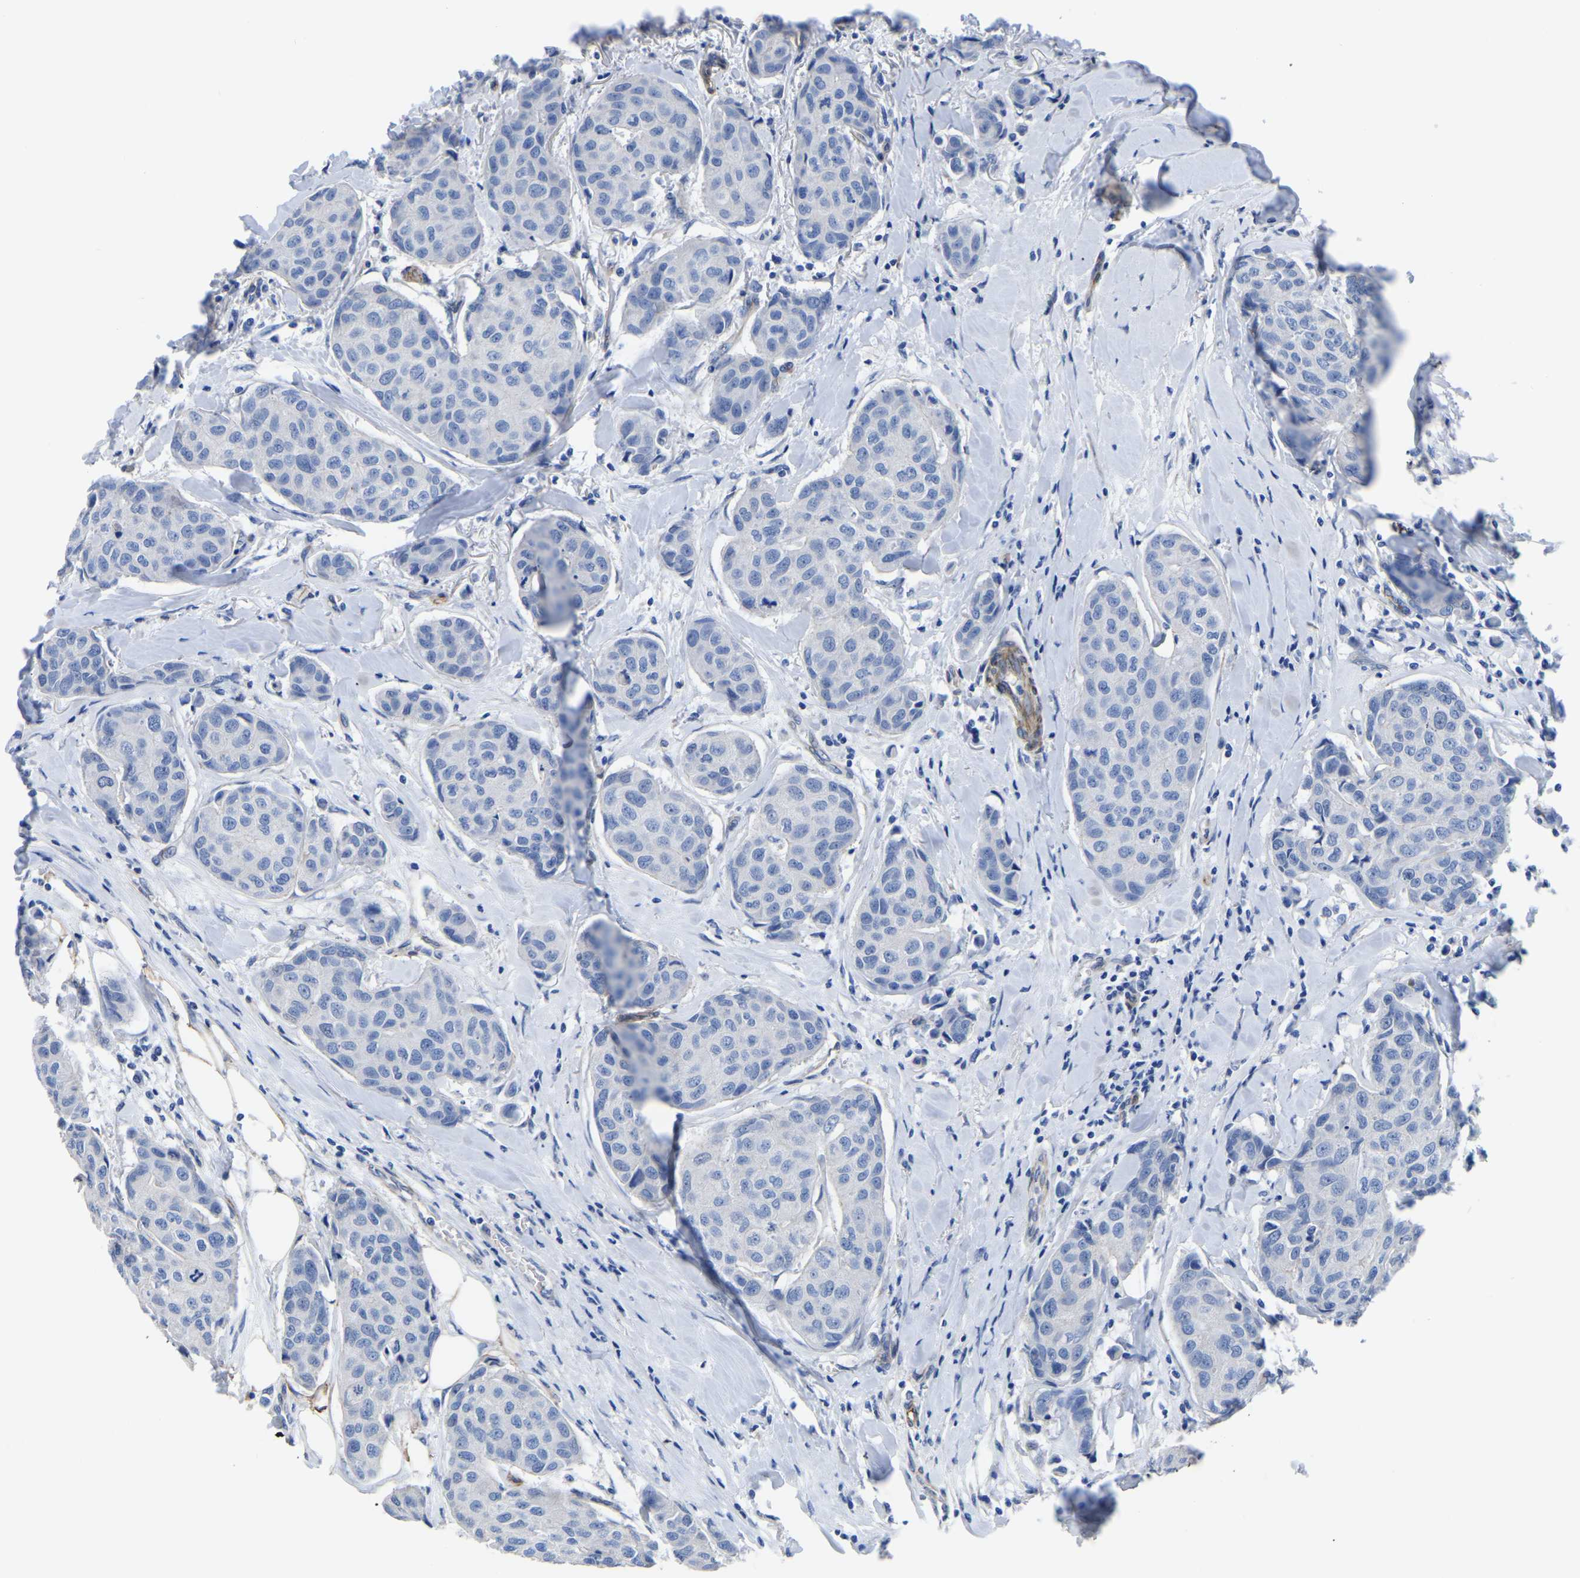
{"staining": {"intensity": "negative", "quantity": "none", "location": "none"}, "tissue": "breast cancer", "cell_type": "Tumor cells", "image_type": "cancer", "snomed": [{"axis": "morphology", "description": "Duct carcinoma"}, {"axis": "topography", "description": "Breast"}], "caption": "IHC image of breast infiltrating ductal carcinoma stained for a protein (brown), which demonstrates no positivity in tumor cells.", "gene": "SLC45A3", "patient": {"sex": "female", "age": 80}}